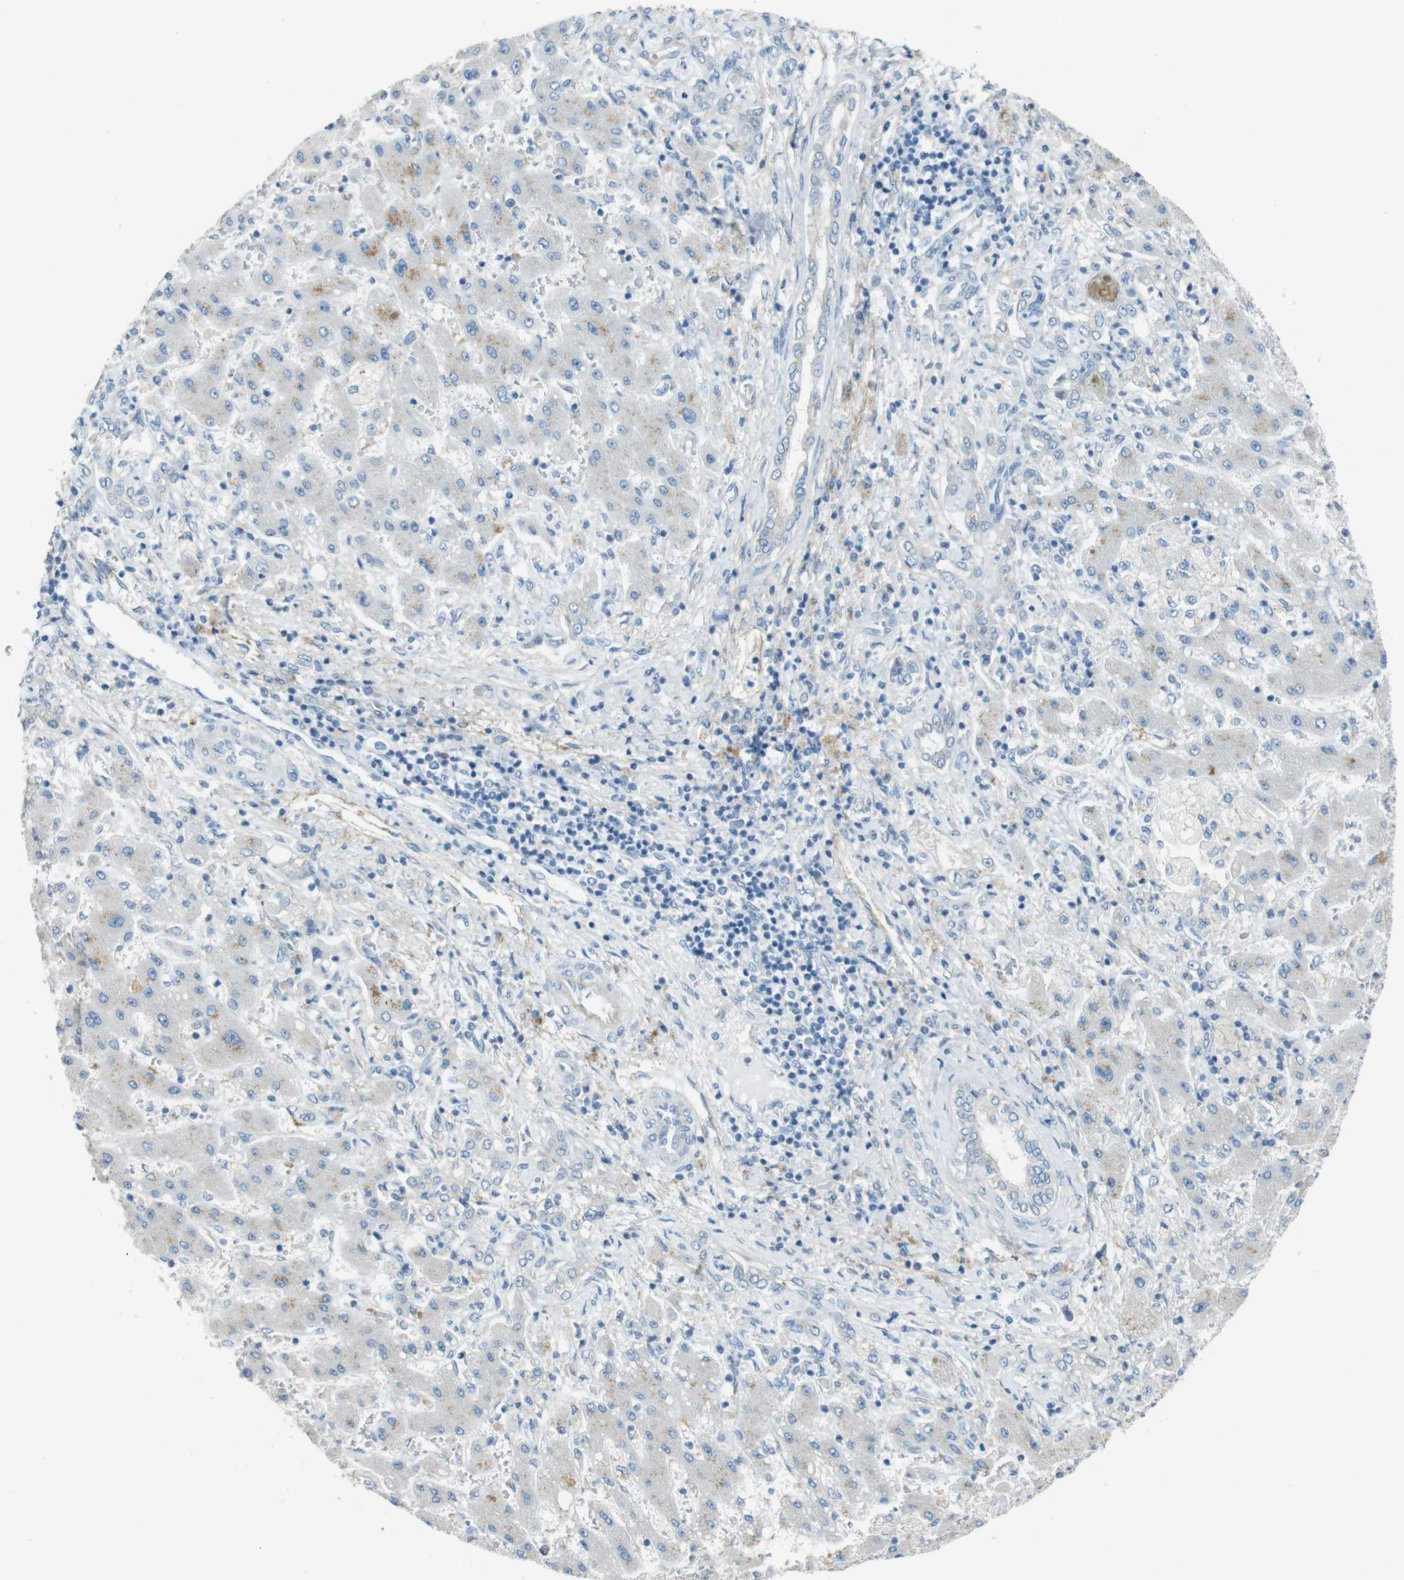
{"staining": {"intensity": "moderate", "quantity": "<25%", "location": "cytoplasmic/membranous"}, "tissue": "liver cancer", "cell_type": "Tumor cells", "image_type": "cancer", "snomed": [{"axis": "morphology", "description": "Cholangiocarcinoma"}, {"axis": "topography", "description": "Liver"}], "caption": "Tumor cells display moderate cytoplasmic/membranous expression in approximately <25% of cells in liver cancer (cholangiocarcinoma).", "gene": "ENTPD7", "patient": {"sex": "male", "age": 50}}